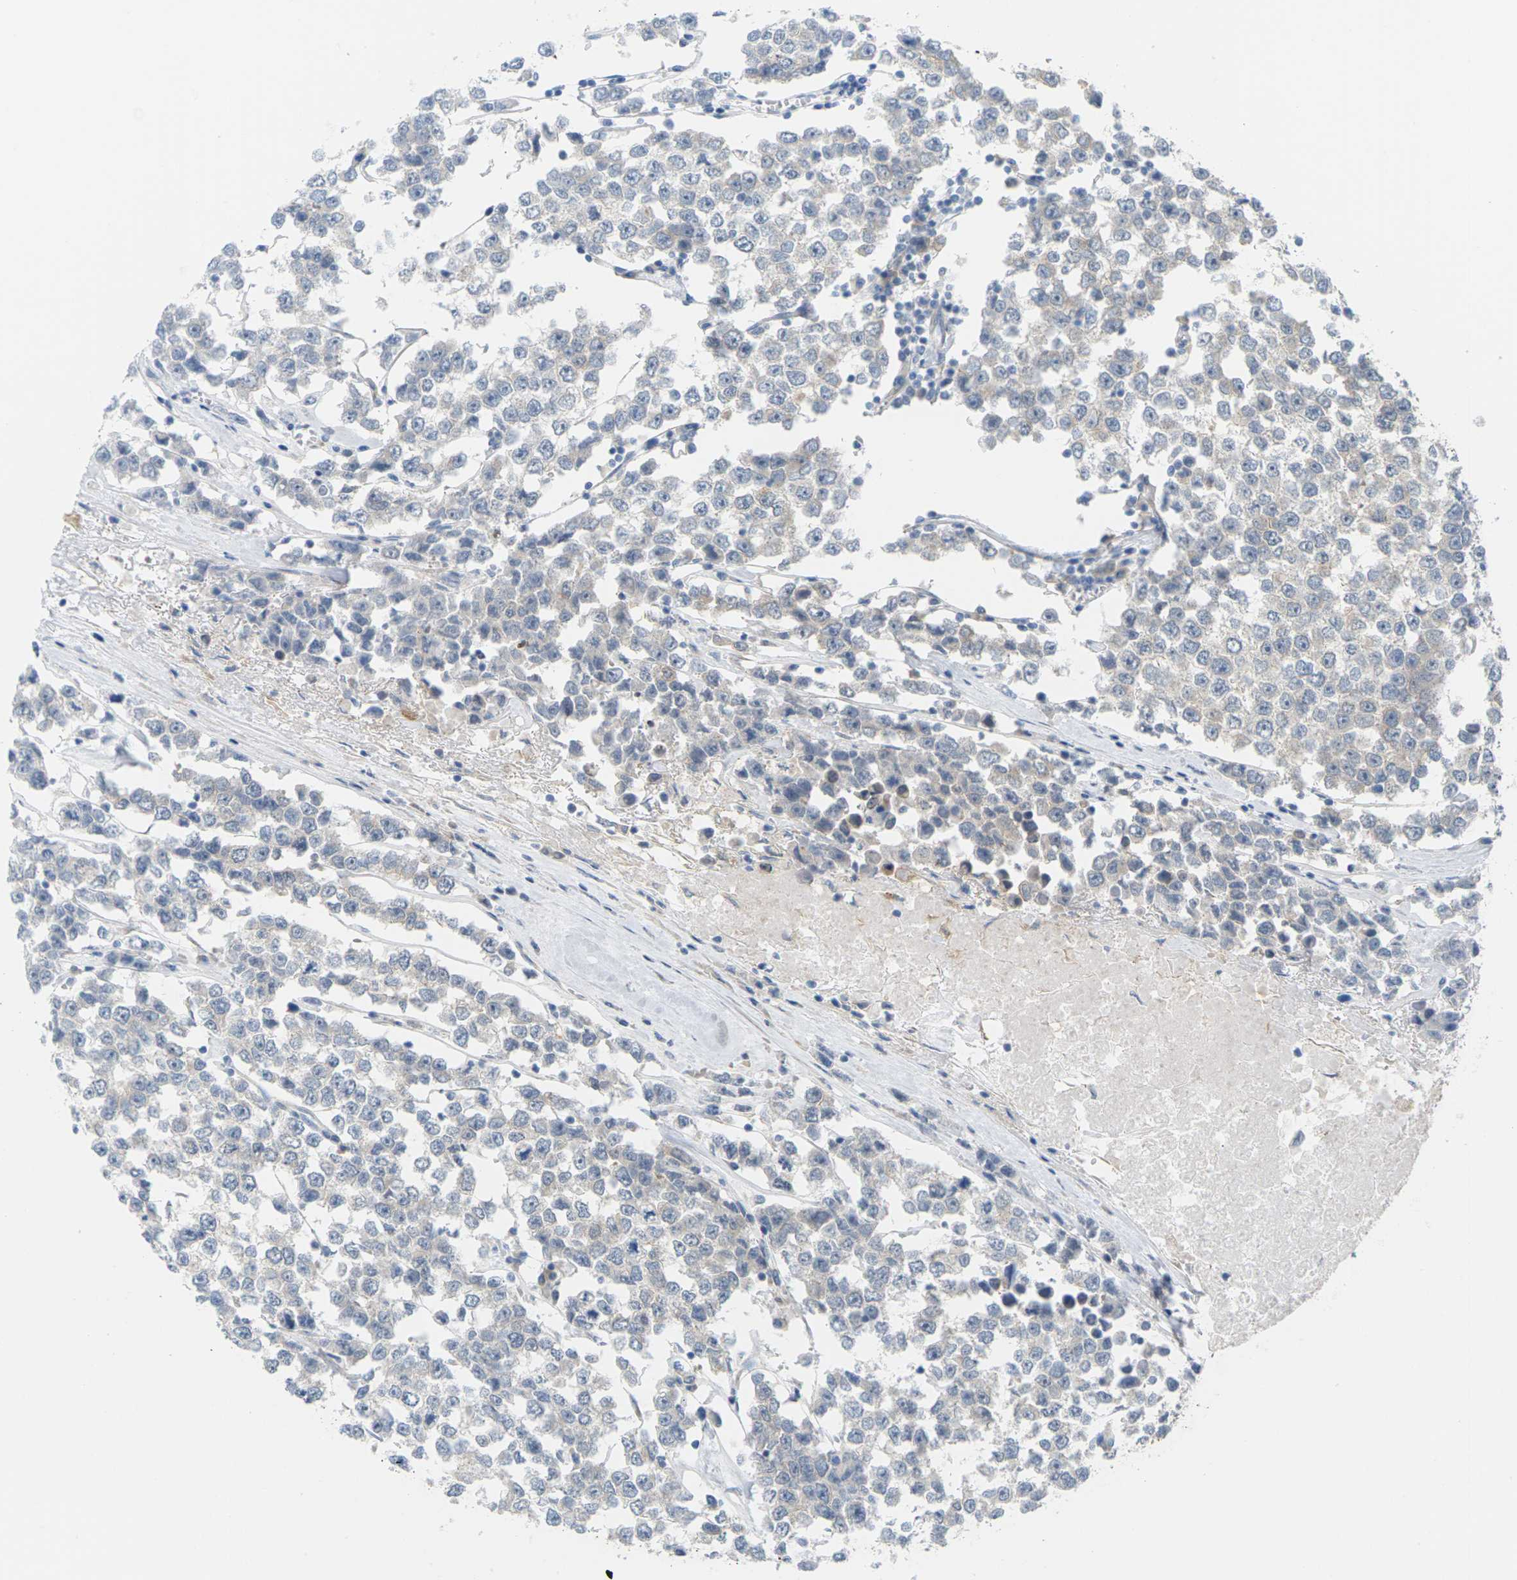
{"staining": {"intensity": "negative", "quantity": "none", "location": "none"}, "tissue": "testis cancer", "cell_type": "Tumor cells", "image_type": "cancer", "snomed": [{"axis": "morphology", "description": "Seminoma, NOS"}, {"axis": "morphology", "description": "Carcinoma, Embryonal, NOS"}, {"axis": "topography", "description": "Testis"}], "caption": "The histopathology image reveals no staining of tumor cells in embryonal carcinoma (testis).", "gene": "ROBO1", "patient": {"sex": "male", "age": 52}}